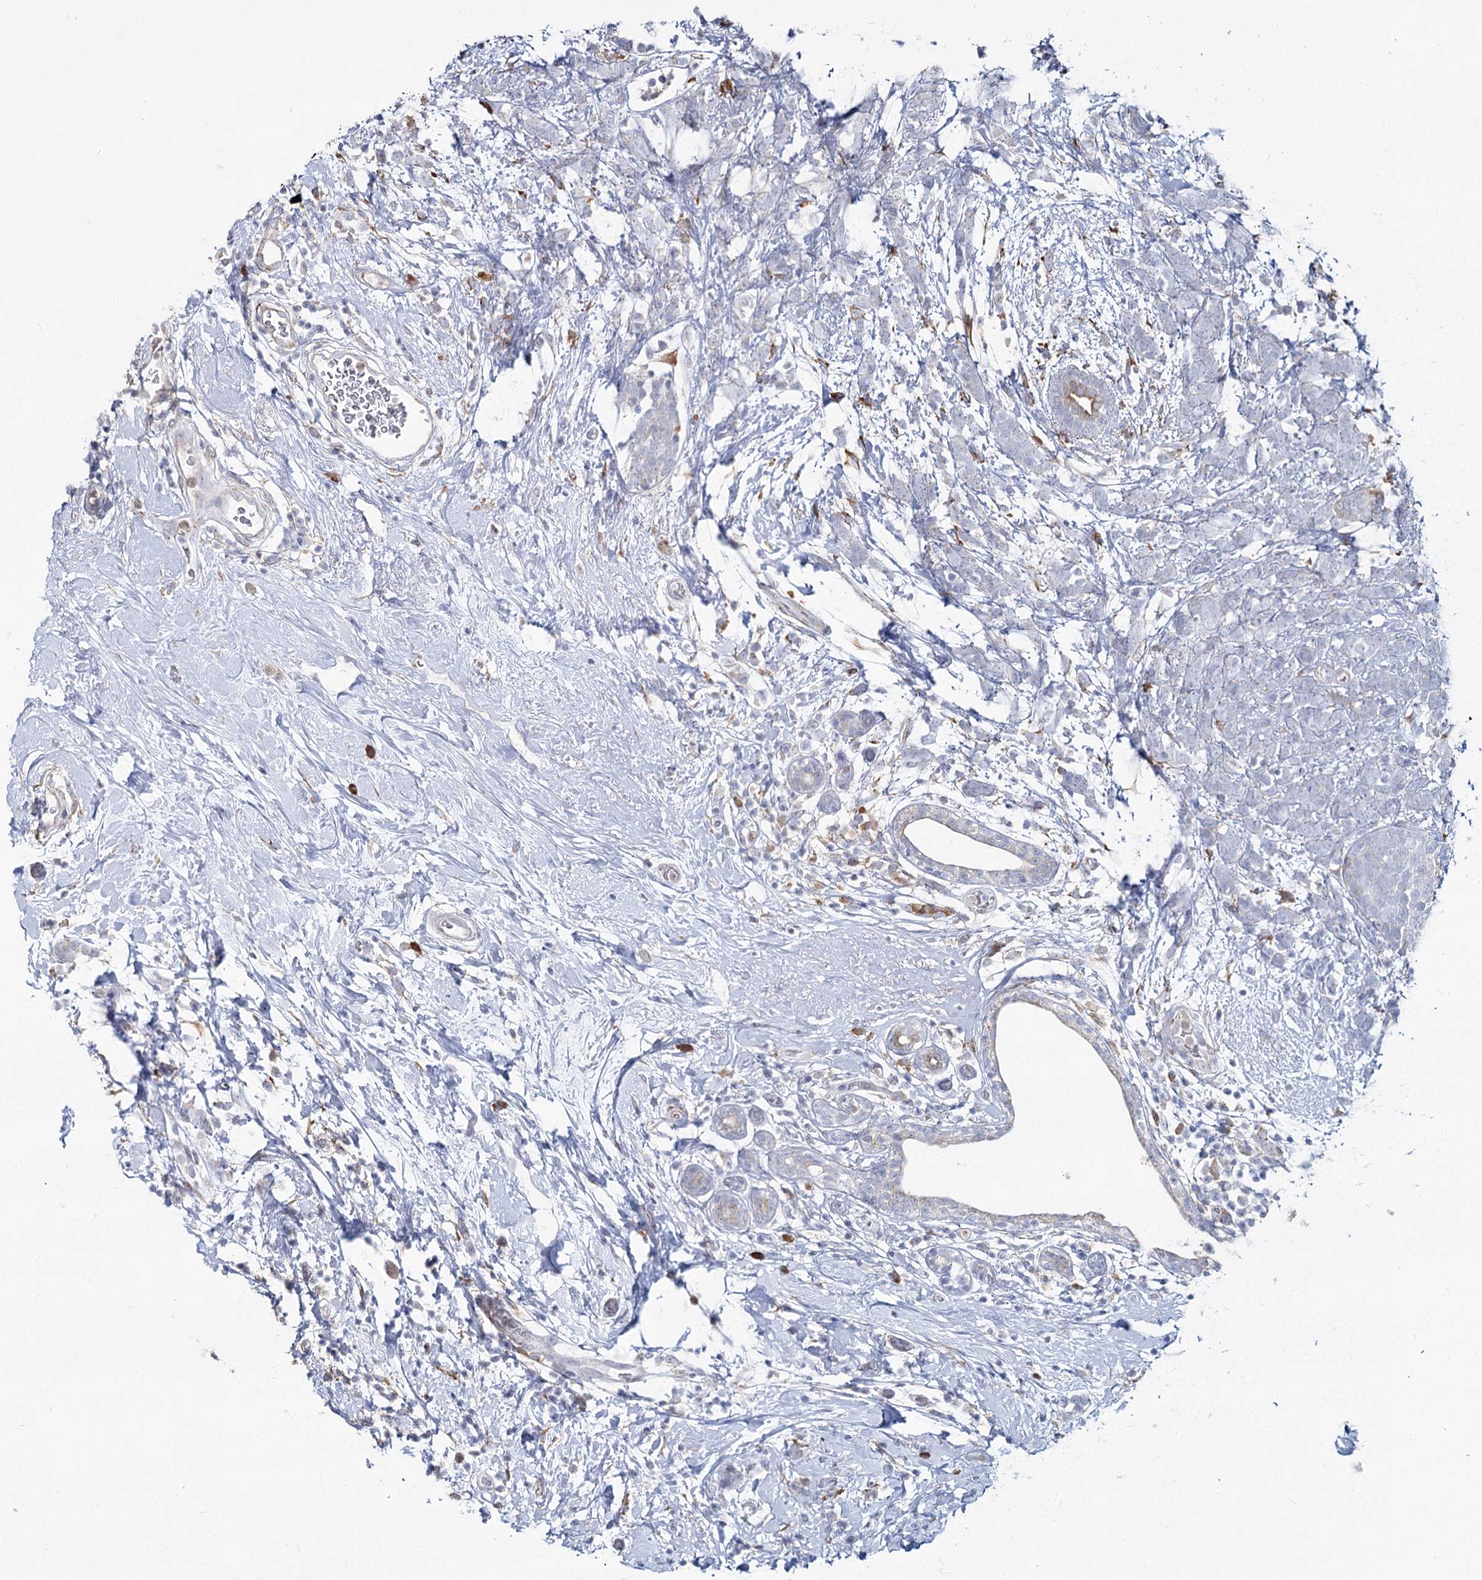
{"staining": {"intensity": "negative", "quantity": "none", "location": "none"}, "tissue": "breast cancer", "cell_type": "Tumor cells", "image_type": "cancer", "snomed": [{"axis": "morphology", "description": "Lobular carcinoma"}, {"axis": "topography", "description": "Breast"}], "caption": "Tumor cells show no significant protein positivity in lobular carcinoma (breast).", "gene": "ZCCHC9", "patient": {"sex": "female", "age": 58}}